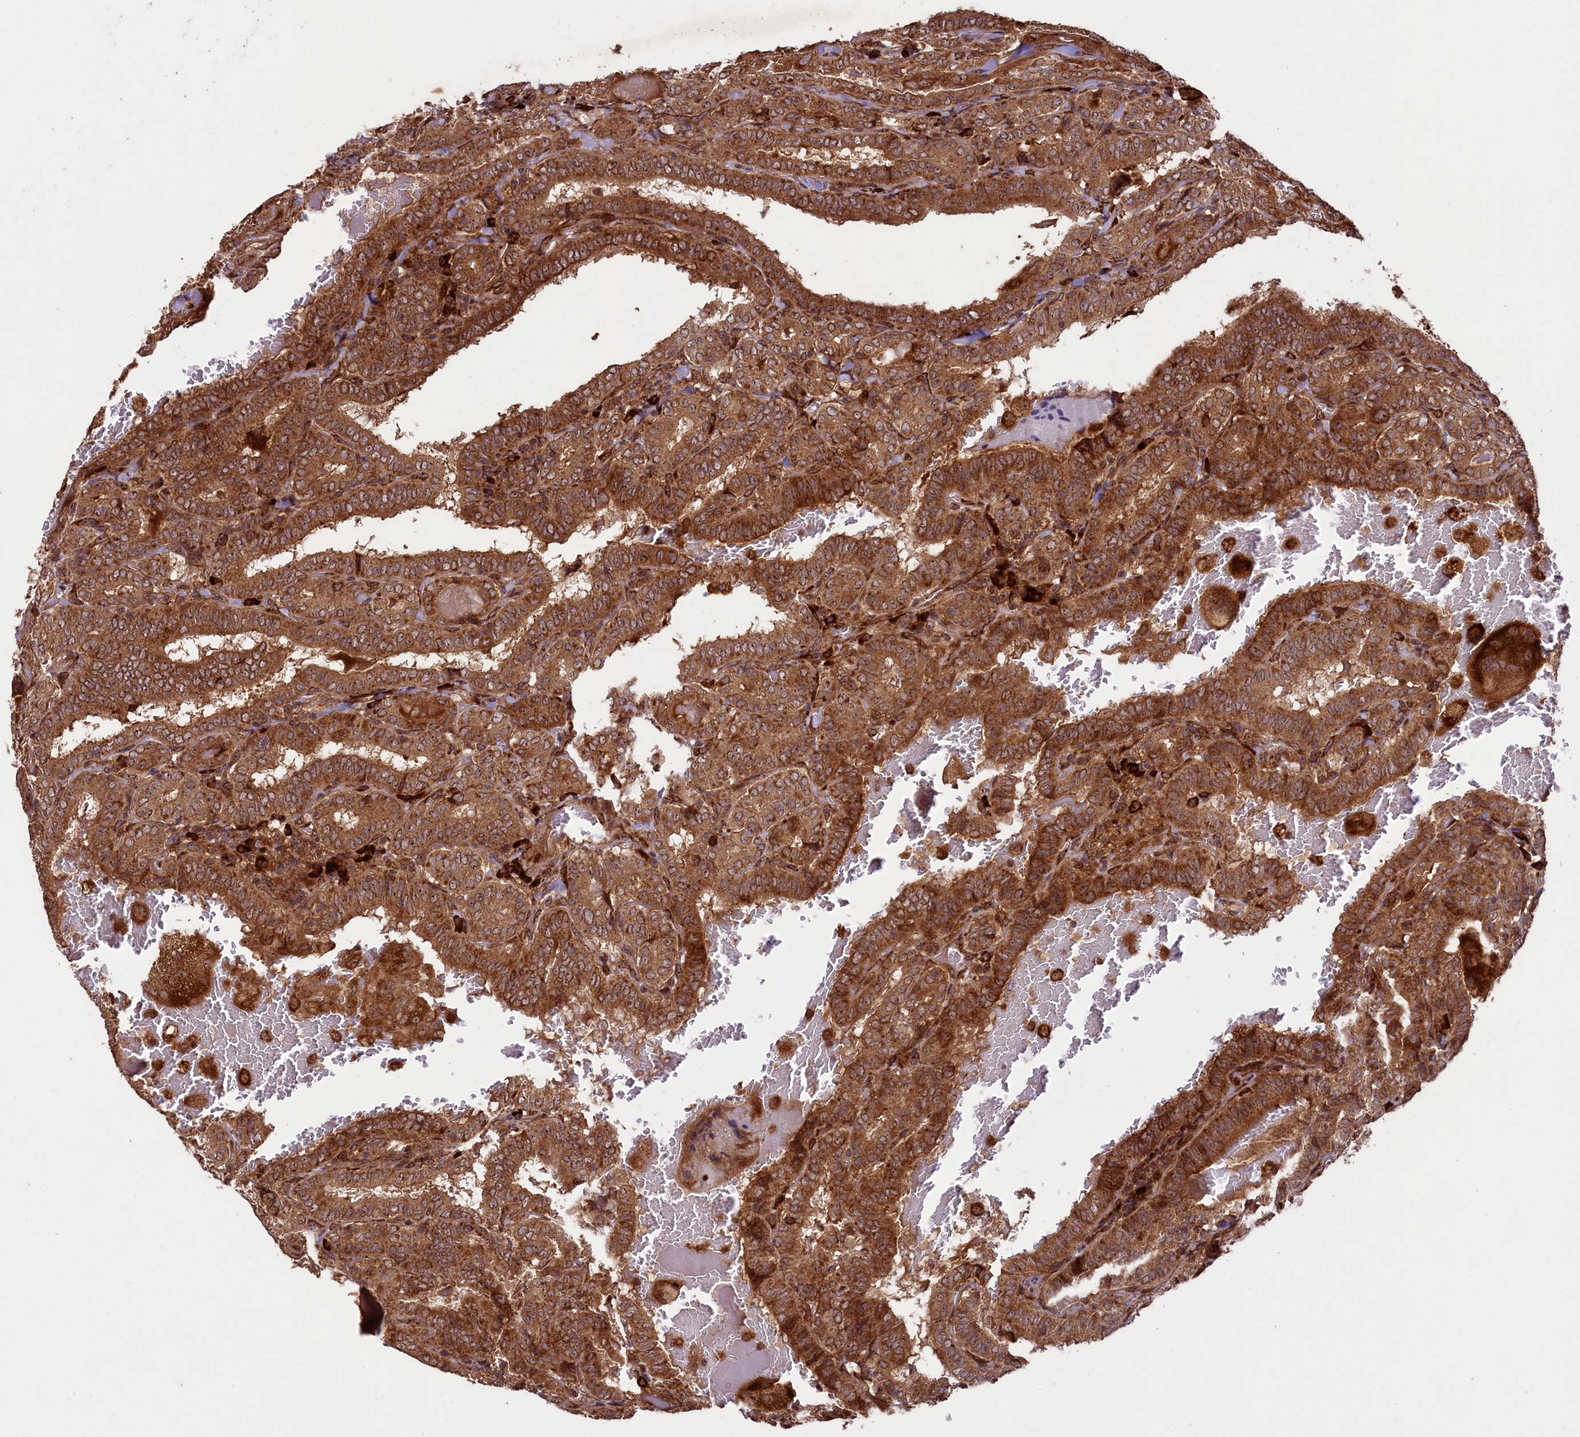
{"staining": {"intensity": "strong", "quantity": ">75%", "location": "cytoplasmic/membranous"}, "tissue": "thyroid cancer", "cell_type": "Tumor cells", "image_type": "cancer", "snomed": [{"axis": "morphology", "description": "Papillary adenocarcinoma, NOS"}, {"axis": "topography", "description": "Thyroid gland"}], "caption": "This is a micrograph of IHC staining of thyroid cancer, which shows strong expression in the cytoplasmic/membranous of tumor cells.", "gene": "LARP4", "patient": {"sex": "female", "age": 72}}